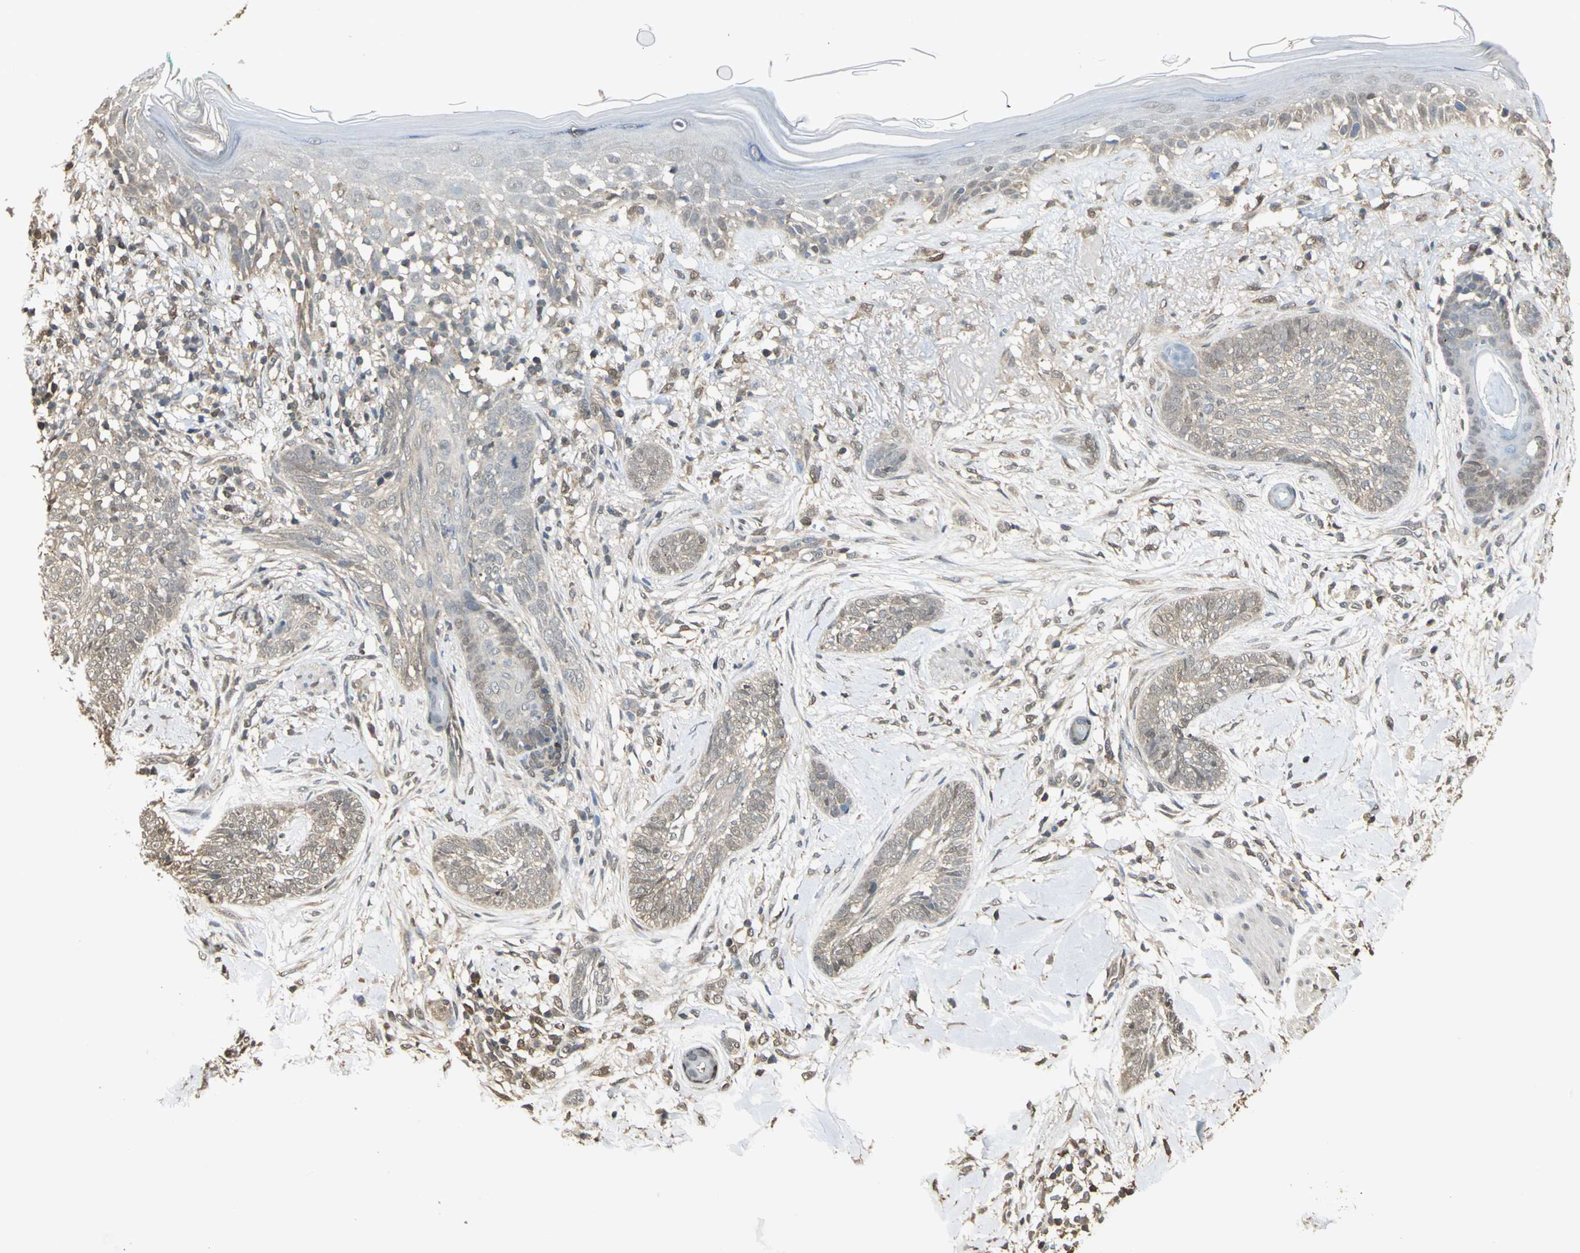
{"staining": {"intensity": "weak", "quantity": ">75%", "location": "cytoplasmic/membranous"}, "tissue": "skin cancer", "cell_type": "Tumor cells", "image_type": "cancer", "snomed": [{"axis": "morphology", "description": "Basal cell carcinoma"}, {"axis": "topography", "description": "Skin"}], "caption": "A histopathology image of skin cancer stained for a protein demonstrates weak cytoplasmic/membranous brown staining in tumor cells. (DAB = brown stain, brightfield microscopy at high magnification).", "gene": "PARK7", "patient": {"sex": "female", "age": 58}}